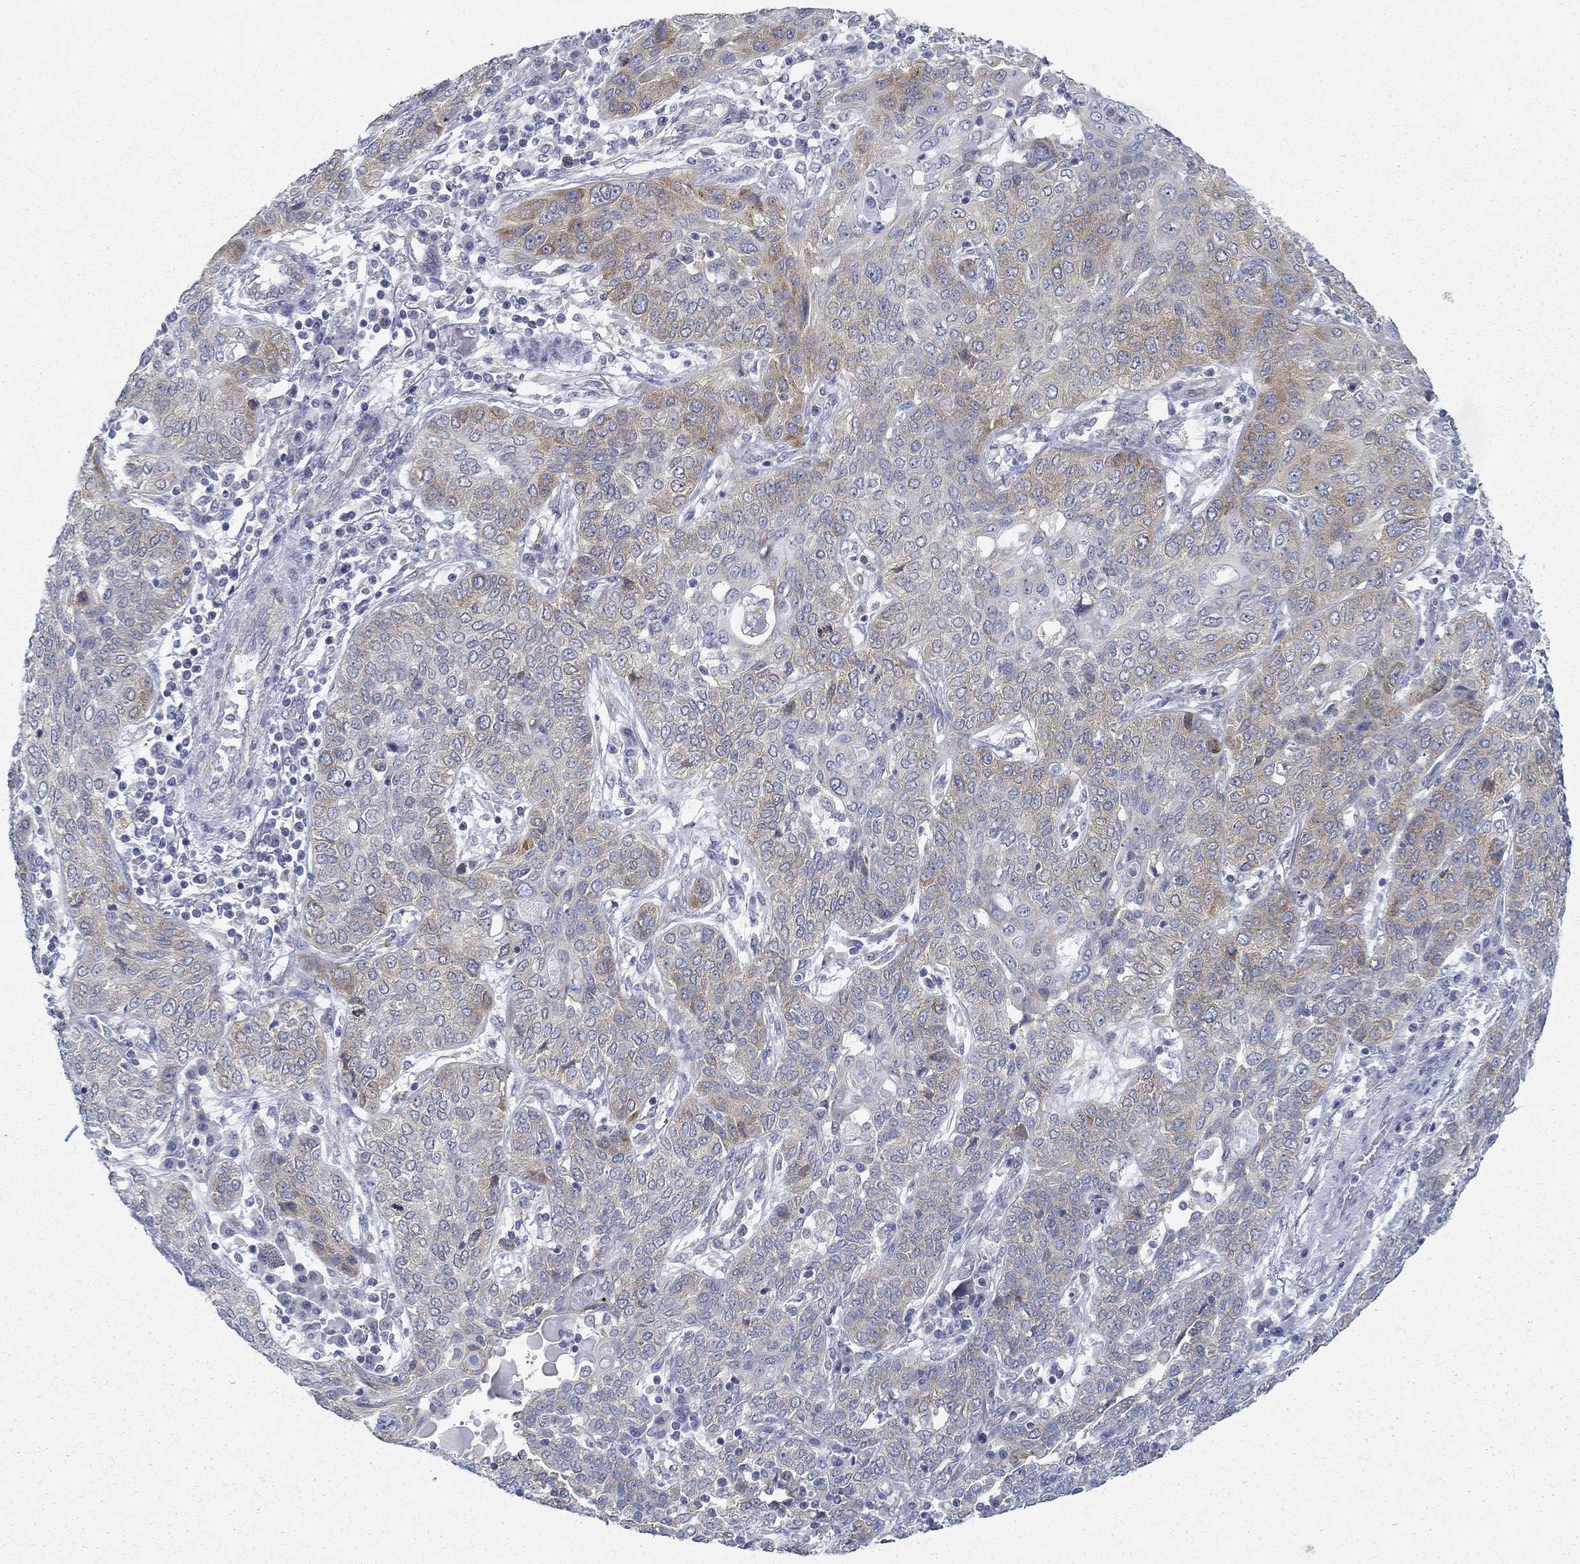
{"staining": {"intensity": "weak", "quantity": "25%-75%", "location": "cytoplasmic/membranous"}, "tissue": "lung cancer", "cell_type": "Tumor cells", "image_type": "cancer", "snomed": [{"axis": "morphology", "description": "Squamous cell carcinoma, NOS"}, {"axis": "topography", "description": "Lung"}], "caption": "IHC (DAB (3,3'-diaminobenzidine)) staining of lung squamous cell carcinoma exhibits weak cytoplasmic/membranous protein positivity in about 25%-75% of tumor cells.", "gene": "FXR1", "patient": {"sex": "female", "age": 70}}